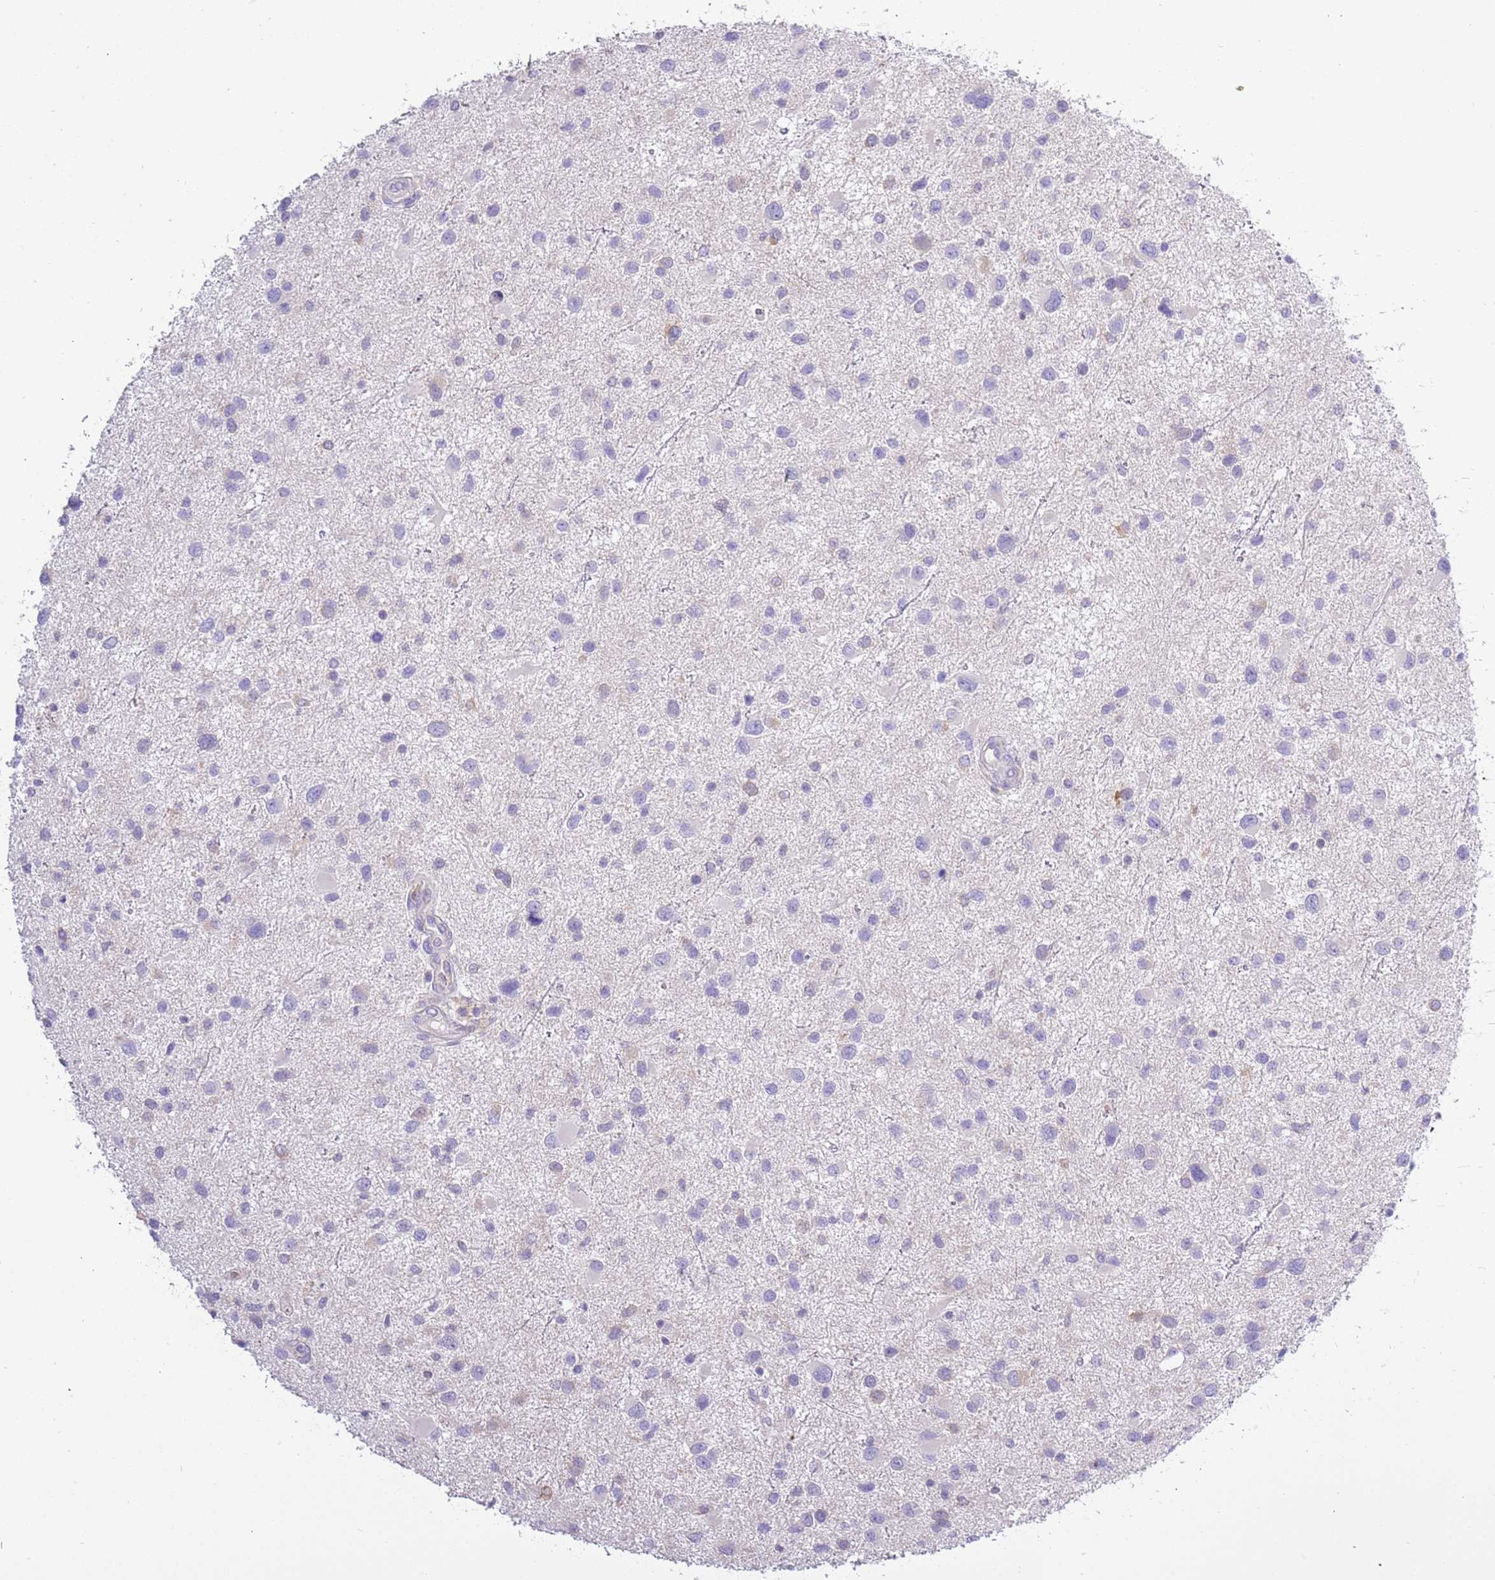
{"staining": {"intensity": "negative", "quantity": "none", "location": "none"}, "tissue": "glioma", "cell_type": "Tumor cells", "image_type": "cancer", "snomed": [{"axis": "morphology", "description": "Glioma, malignant, Low grade"}, {"axis": "topography", "description": "Brain"}], "caption": "Tumor cells show no significant protein expression in glioma.", "gene": "STIP1", "patient": {"sex": "female", "age": 32}}